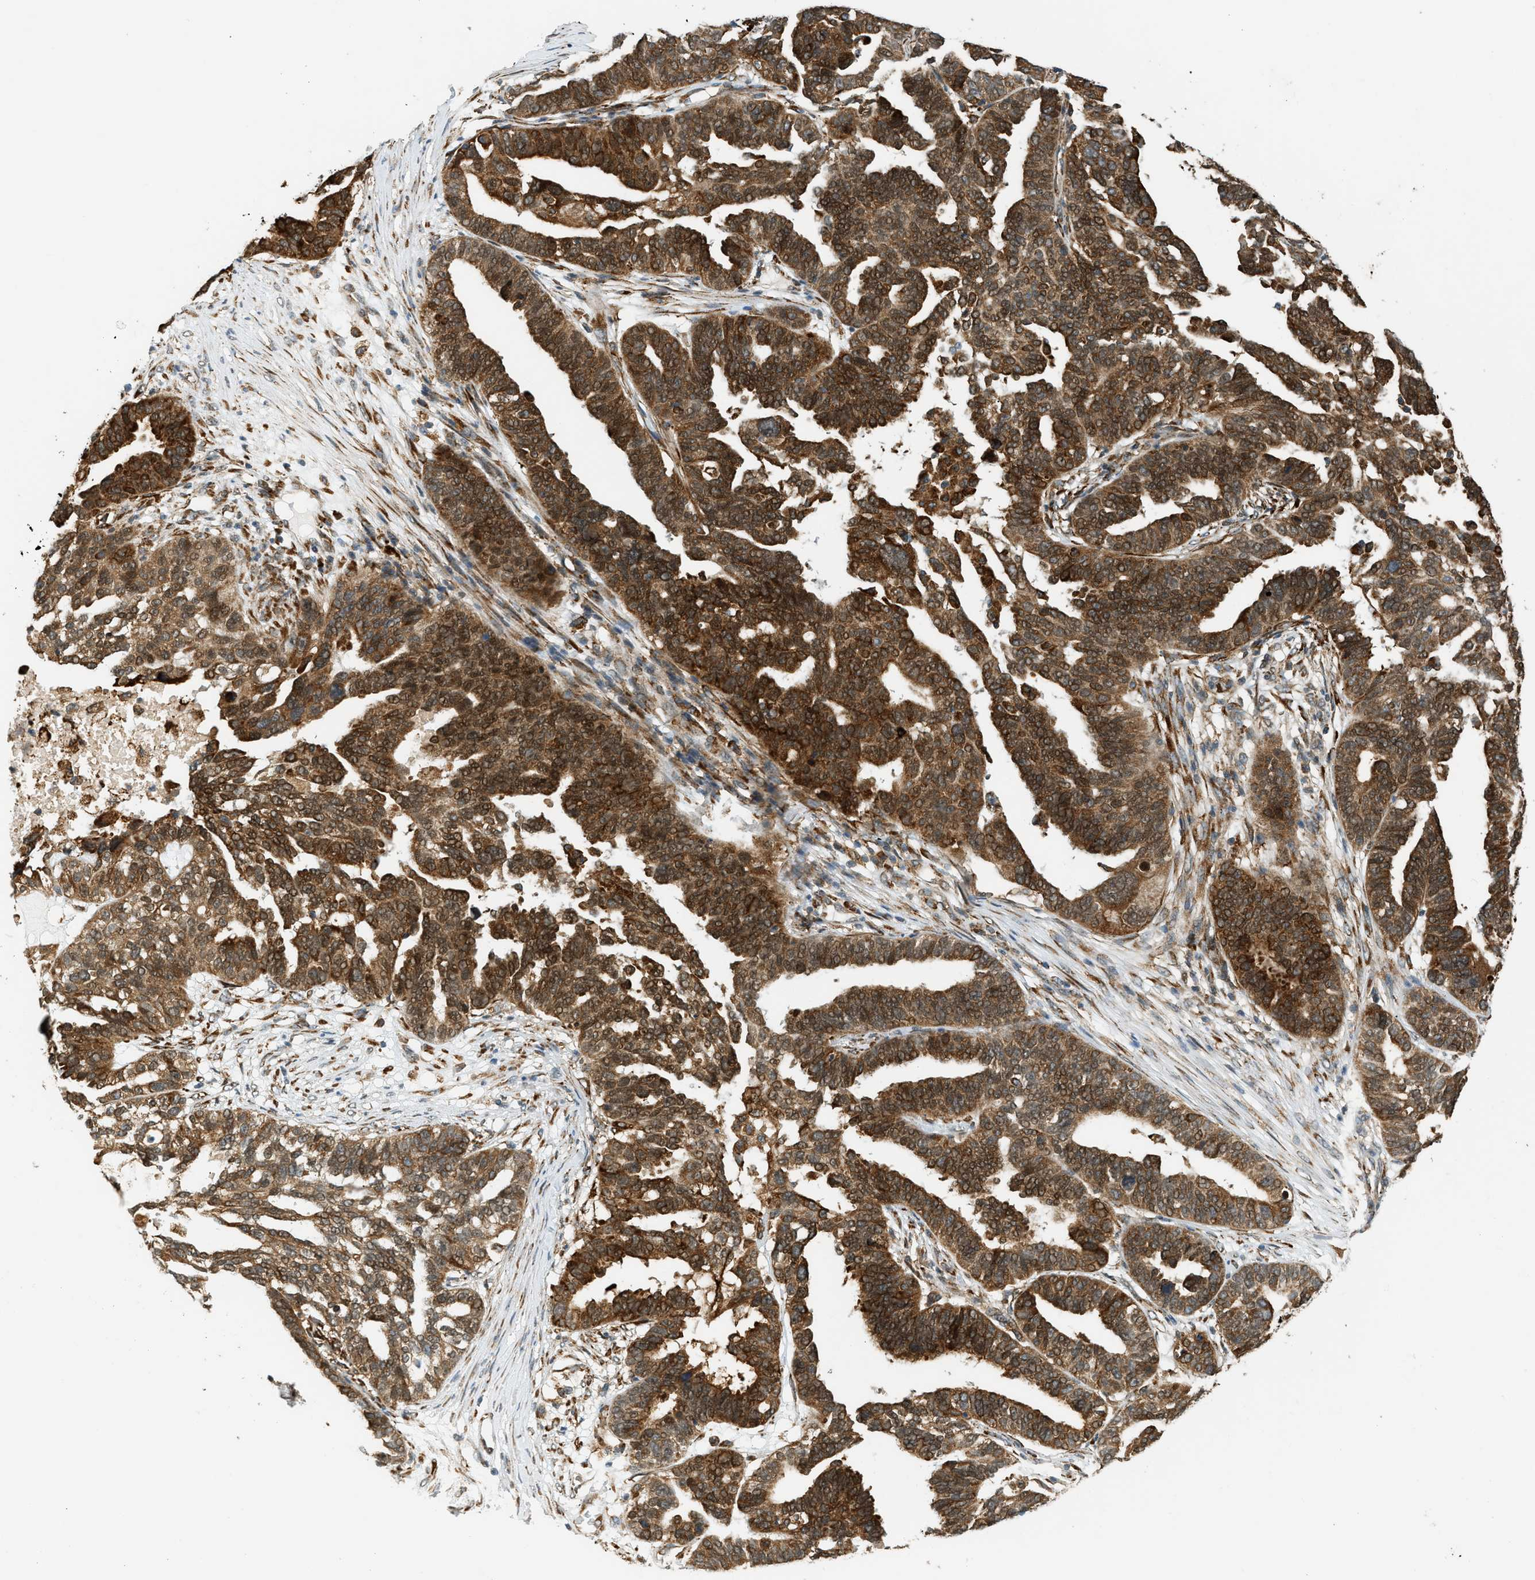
{"staining": {"intensity": "strong", "quantity": ">75%", "location": "cytoplasmic/membranous,nuclear"}, "tissue": "ovarian cancer", "cell_type": "Tumor cells", "image_type": "cancer", "snomed": [{"axis": "morphology", "description": "Cystadenocarcinoma, serous, NOS"}, {"axis": "topography", "description": "Ovary"}], "caption": "Ovarian cancer stained with IHC exhibits strong cytoplasmic/membranous and nuclear positivity in approximately >75% of tumor cells.", "gene": "SEMA4D", "patient": {"sex": "female", "age": 59}}